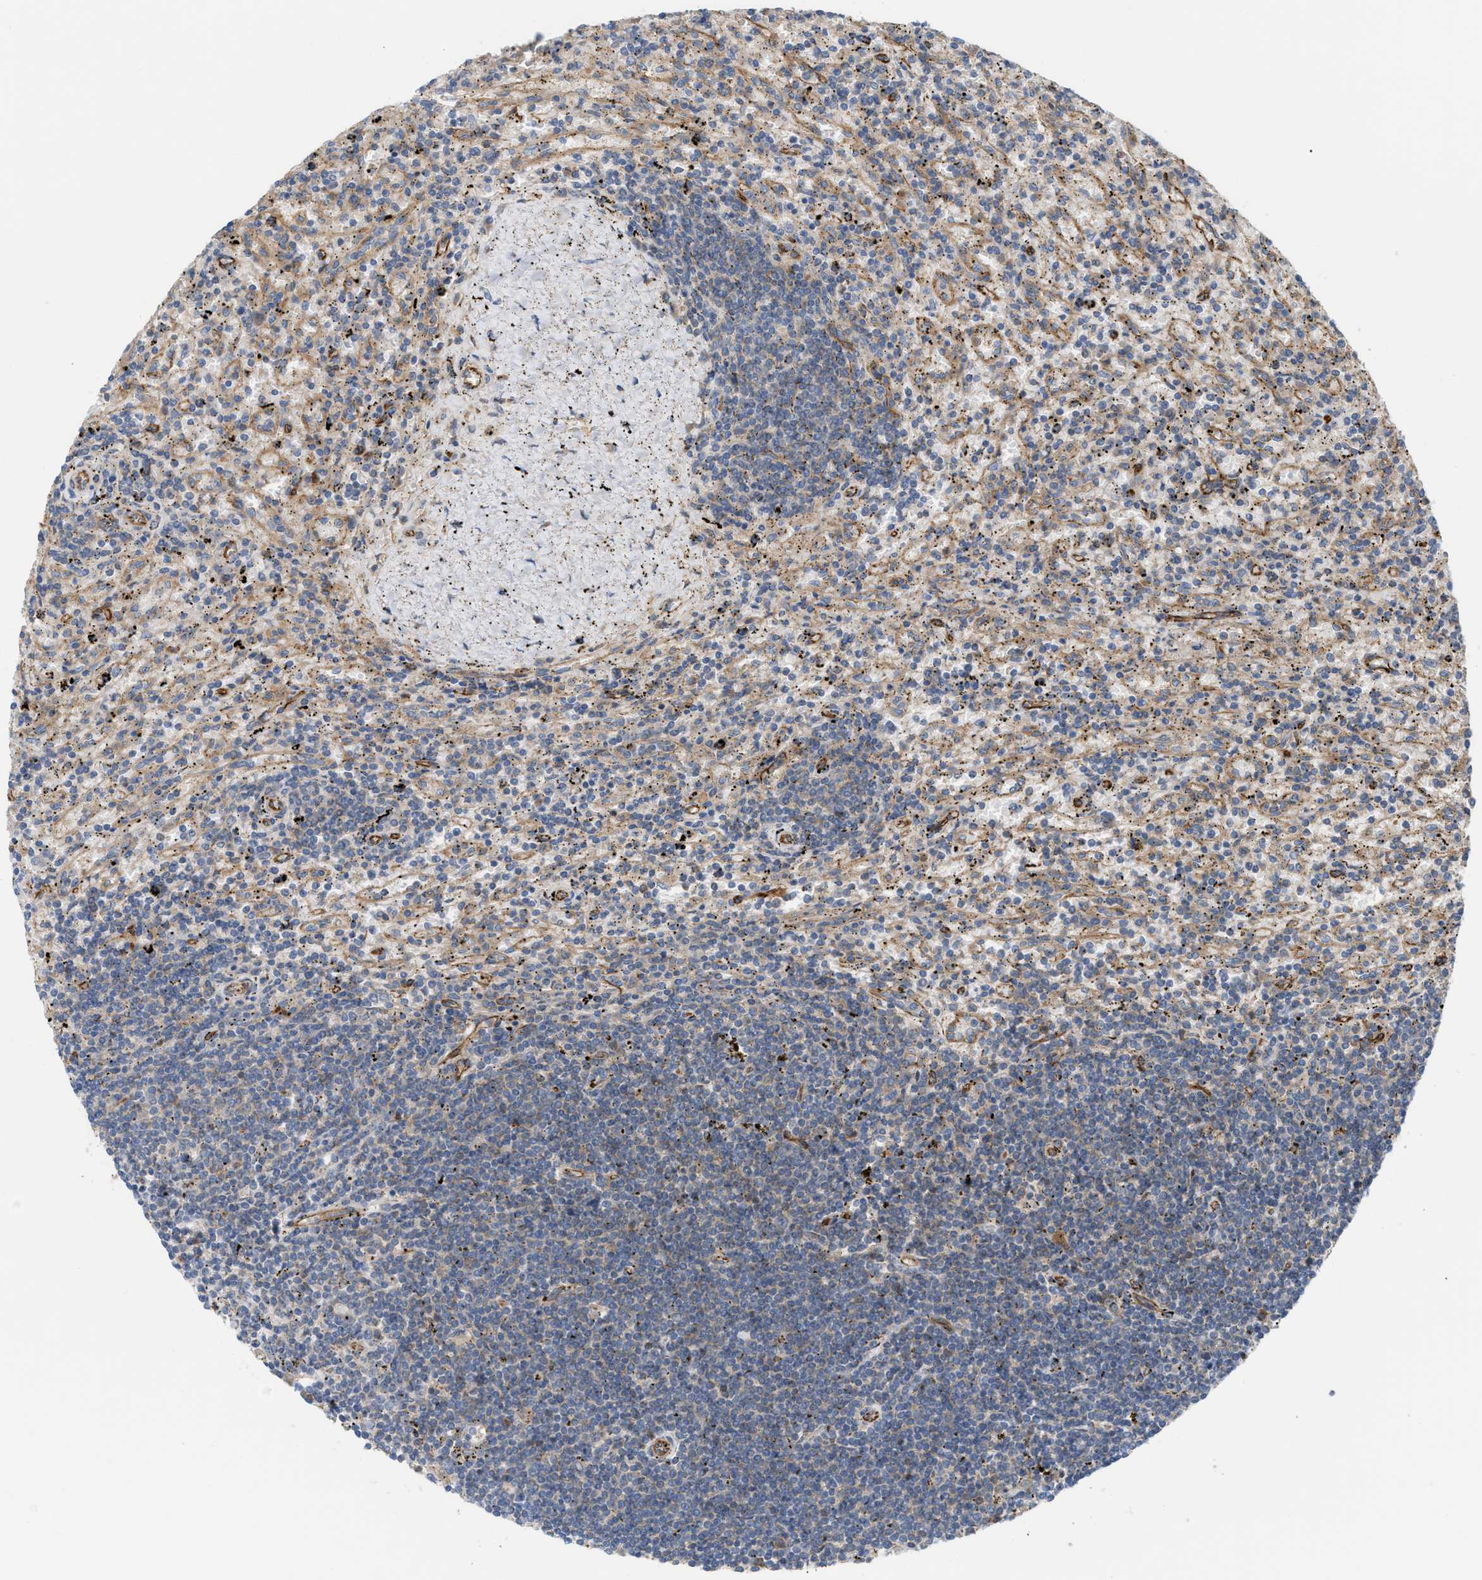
{"staining": {"intensity": "negative", "quantity": "none", "location": "none"}, "tissue": "lymphoma", "cell_type": "Tumor cells", "image_type": "cancer", "snomed": [{"axis": "morphology", "description": "Malignant lymphoma, non-Hodgkin's type, Low grade"}, {"axis": "topography", "description": "Spleen"}], "caption": "Tumor cells show no significant expression in malignant lymphoma, non-Hodgkin's type (low-grade). The staining is performed using DAB brown chromogen with nuclei counter-stained in using hematoxylin.", "gene": "EPS15L1", "patient": {"sex": "male", "age": 76}}